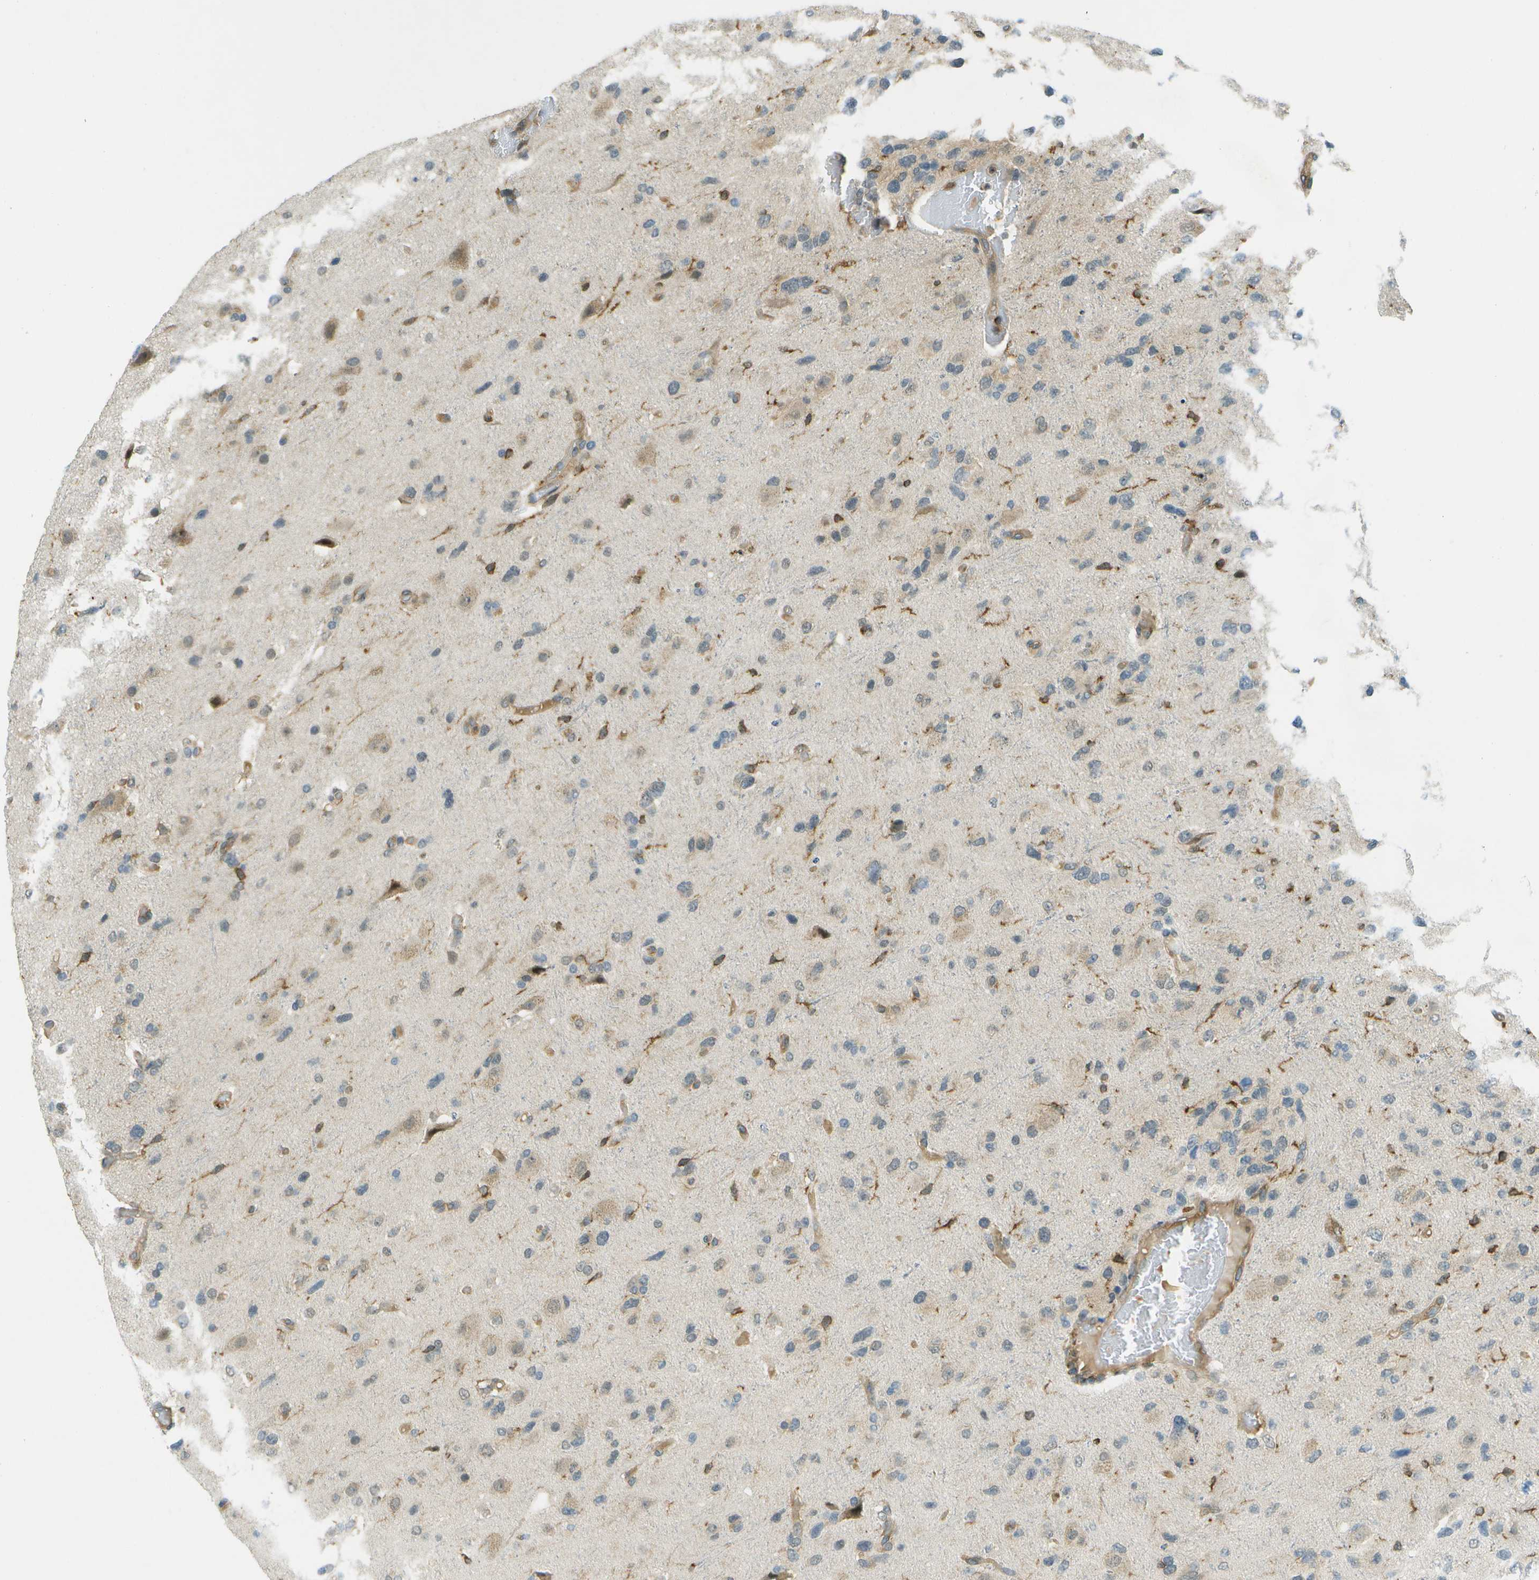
{"staining": {"intensity": "negative", "quantity": "none", "location": "none"}, "tissue": "glioma", "cell_type": "Tumor cells", "image_type": "cancer", "snomed": [{"axis": "morphology", "description": "Glioma, malignant, High grade"}, {"axis": "topography", "description": "Brain"}], "caption": "Protein analysis of malignant high-grade glioma reveals no significant positivity in tumor cells. (DAB immunohistochemistry visualized using brightfield microscopy, high magnification).", "gene": "TMTC1", "patient": {"sex": "female", "age": 58}}